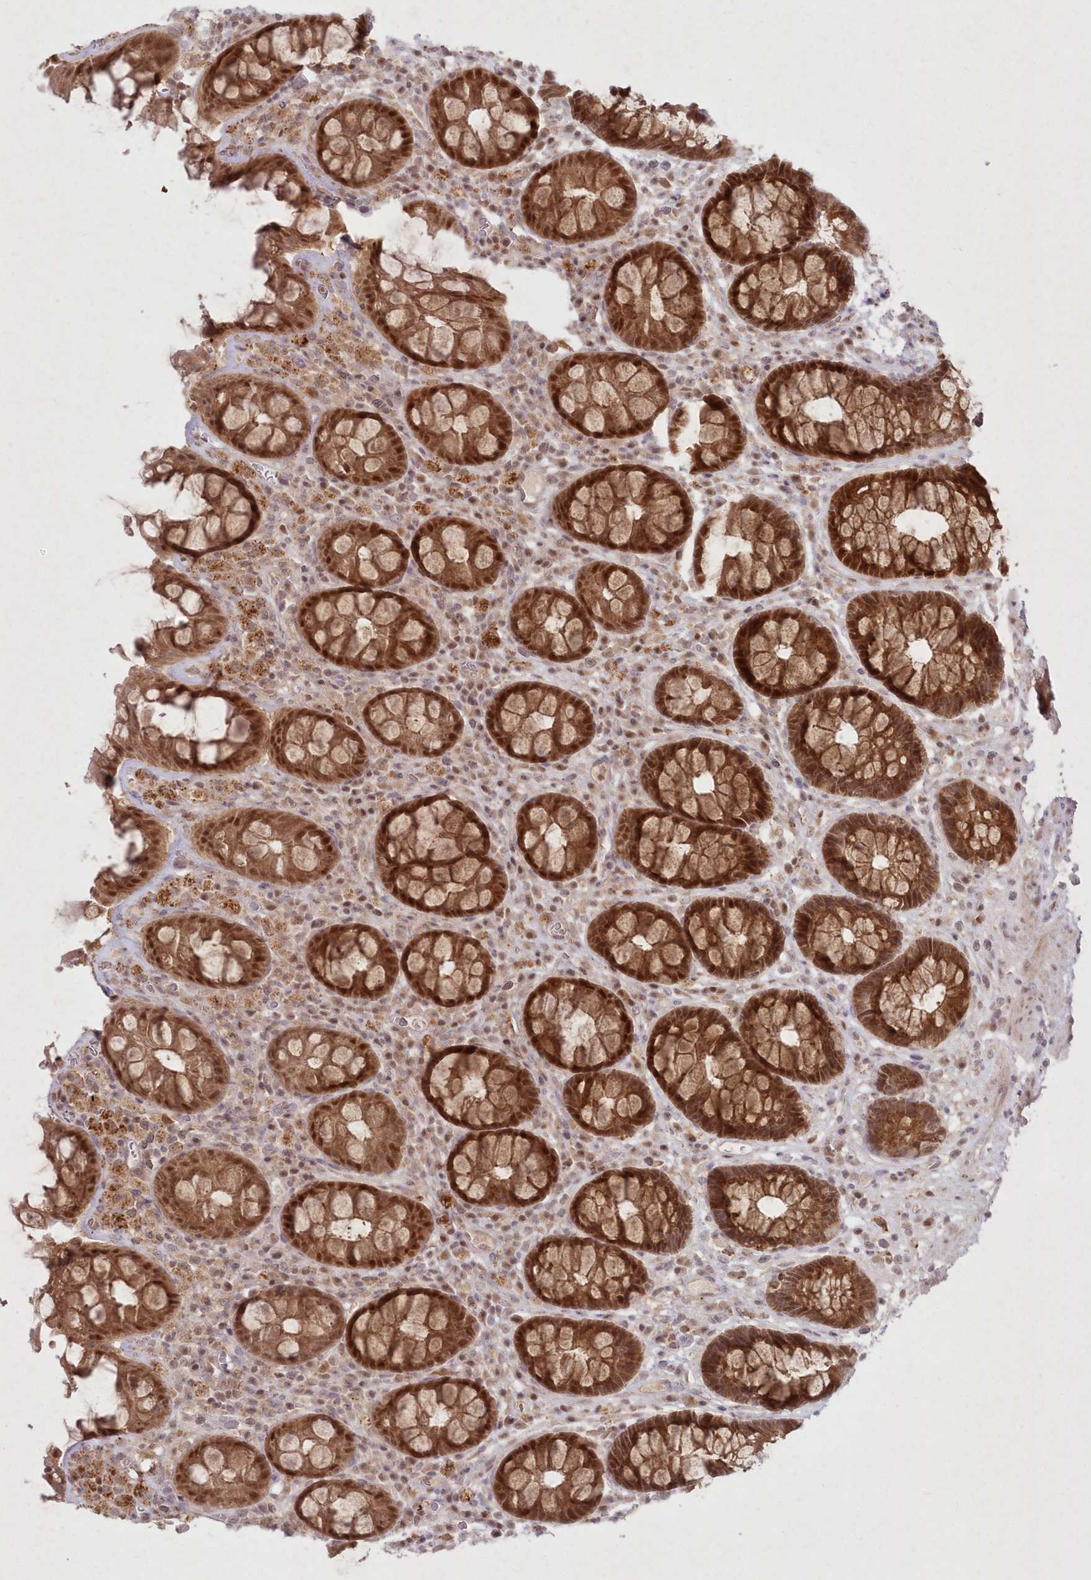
{"staining": {"intensity": "strong", "quantity": ">75%", "location": "cytoplasmic/membranous,nuclear"}, "tissue": "rectum", "cell_type": "Glandular cells", "image_type": "normal", "snomed": [{"axis": "morphology", "description": "Normal tissue, NOS"}, {"axis": "topography", "description": "Rectum"}], "caption": "This histopathology image exhibits normal rectum stained with IHC to label a protein in brown. The cytoplasmic/membranous,nuclear of glandular cells show strong positivity for the protein. Nuclei are counter-stained blue.", "gene": "ASCC1", "patient": {"sex": "male", "age": 64}}